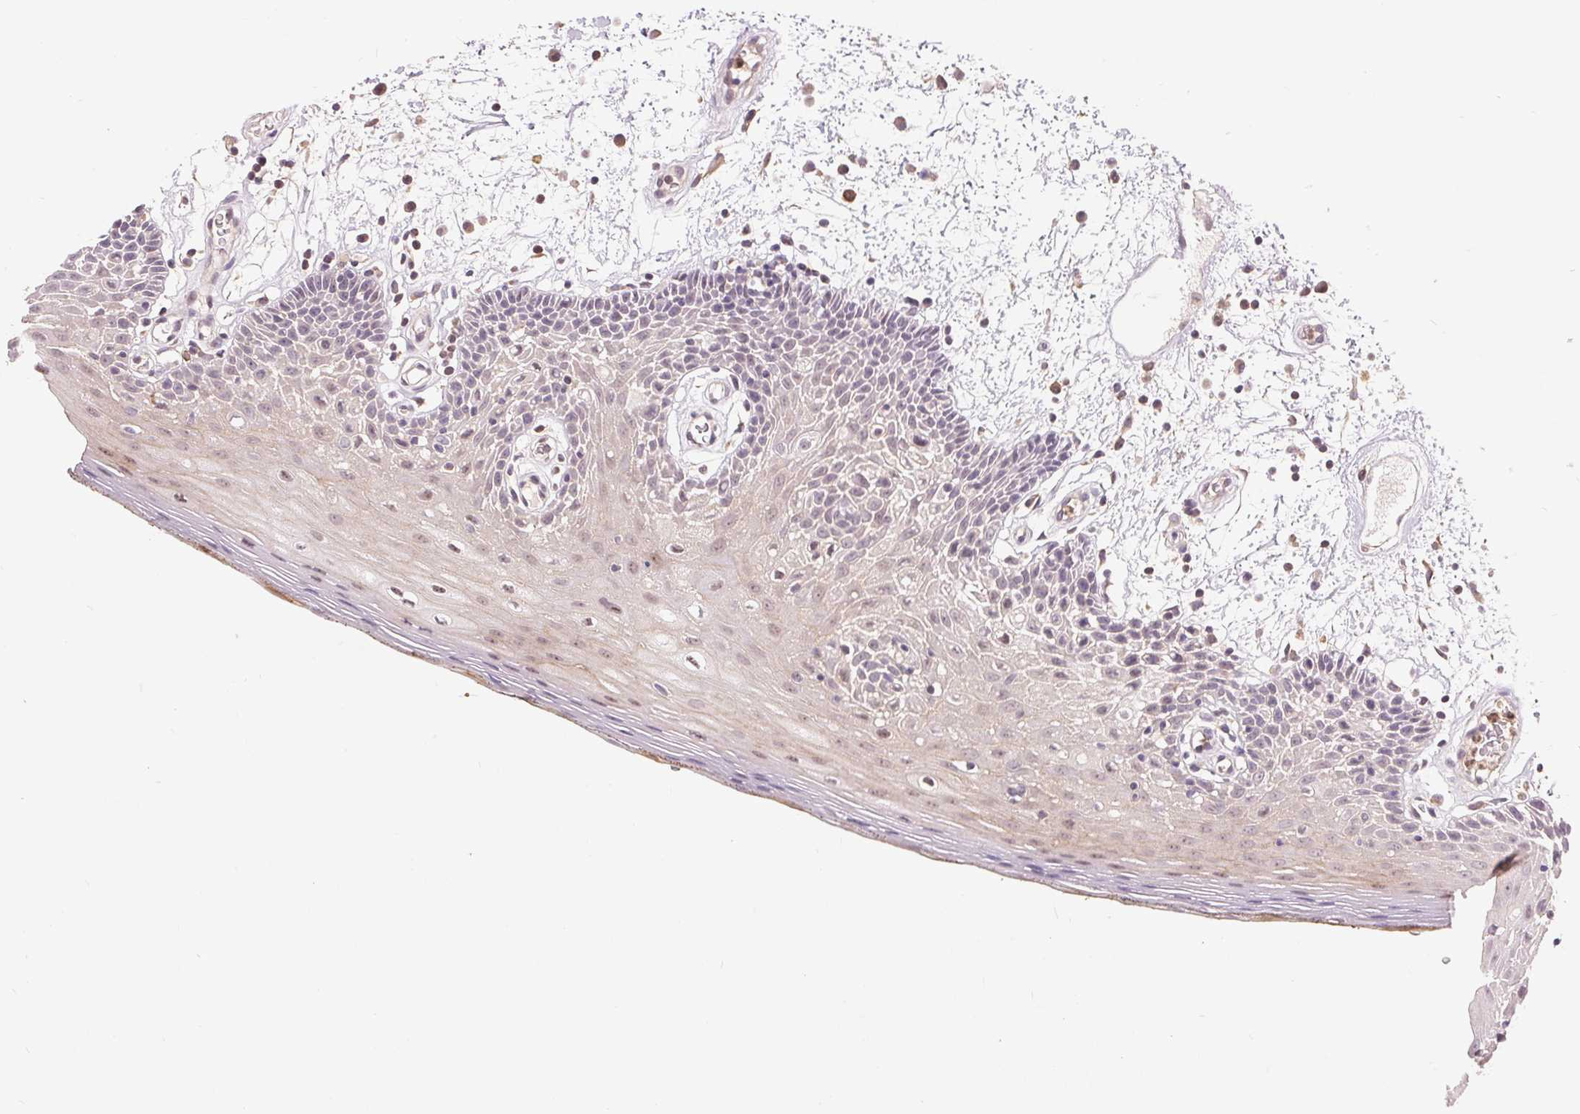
{"staining": {"intensity": "weak", "quantity": "<25%", "location": "cytoplasmic/membranous,nuclear"}, "tissue": "oral mucosa", "cell_type": "Squamous epithelial cells", "image_type": "normal", "snomed": [{"axis": "morphology", "description": "Normal tissue, NOS"}, {"axis": "morphology", "description": "Squamous cell carcinoma, NOS"}, {"axis": "topography", "description": "Oral tissue"}, {"axis": "topography", "description": "Head-Neck"}], "caption": "Immunohistochemistry micrograph of normal oral mucosa: oral mucosa stained with DAB displays no significant protein positivity in squamous epithelial cells.", "gene": "RANBP3L", "patient": {"sex": "male", "age": 52}}